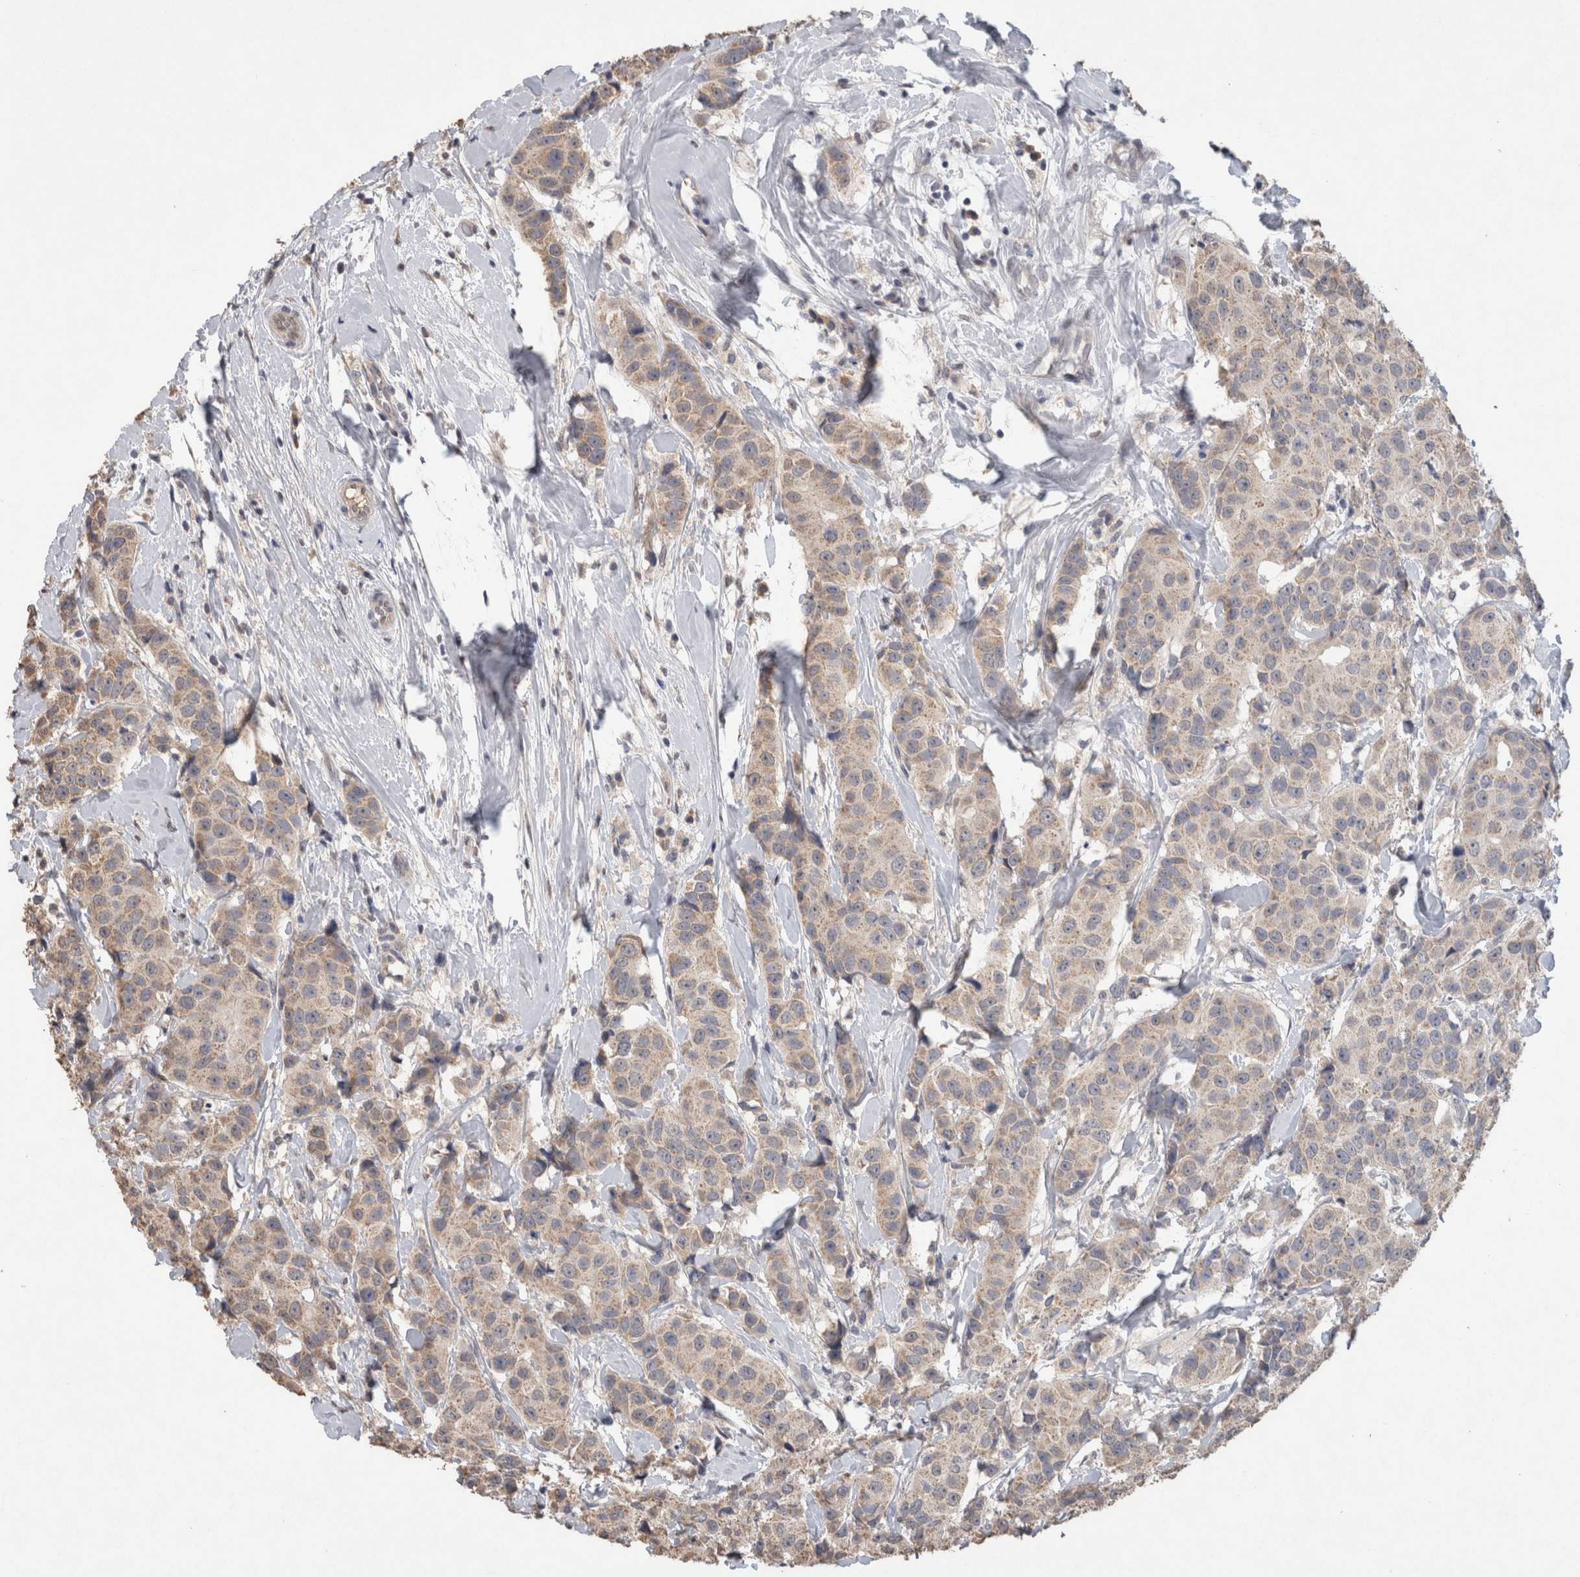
{"staining": {"intensity": "weak", "quantity": ">75%", "location": "cytoplasmic/membranous"}, "tissue": "breast cancer", "cell_type": "Tumor cells", "image_type": "cancer", "snomed": [{"axis": "morphology", "description": "Normal tissue, NOS"}, {"axis": "morphology", "description": "Duct carcinoma"}, {"axis": "topography", "description": "Breast"}], "caption": "Tumor cells reveal weak cytoplasmic/membranous expression in approximately >75% of cells in breast infiltrating ductal carcinoma.", "gene": "FABP7", "patient": {"sex": "female", "age": 39}}